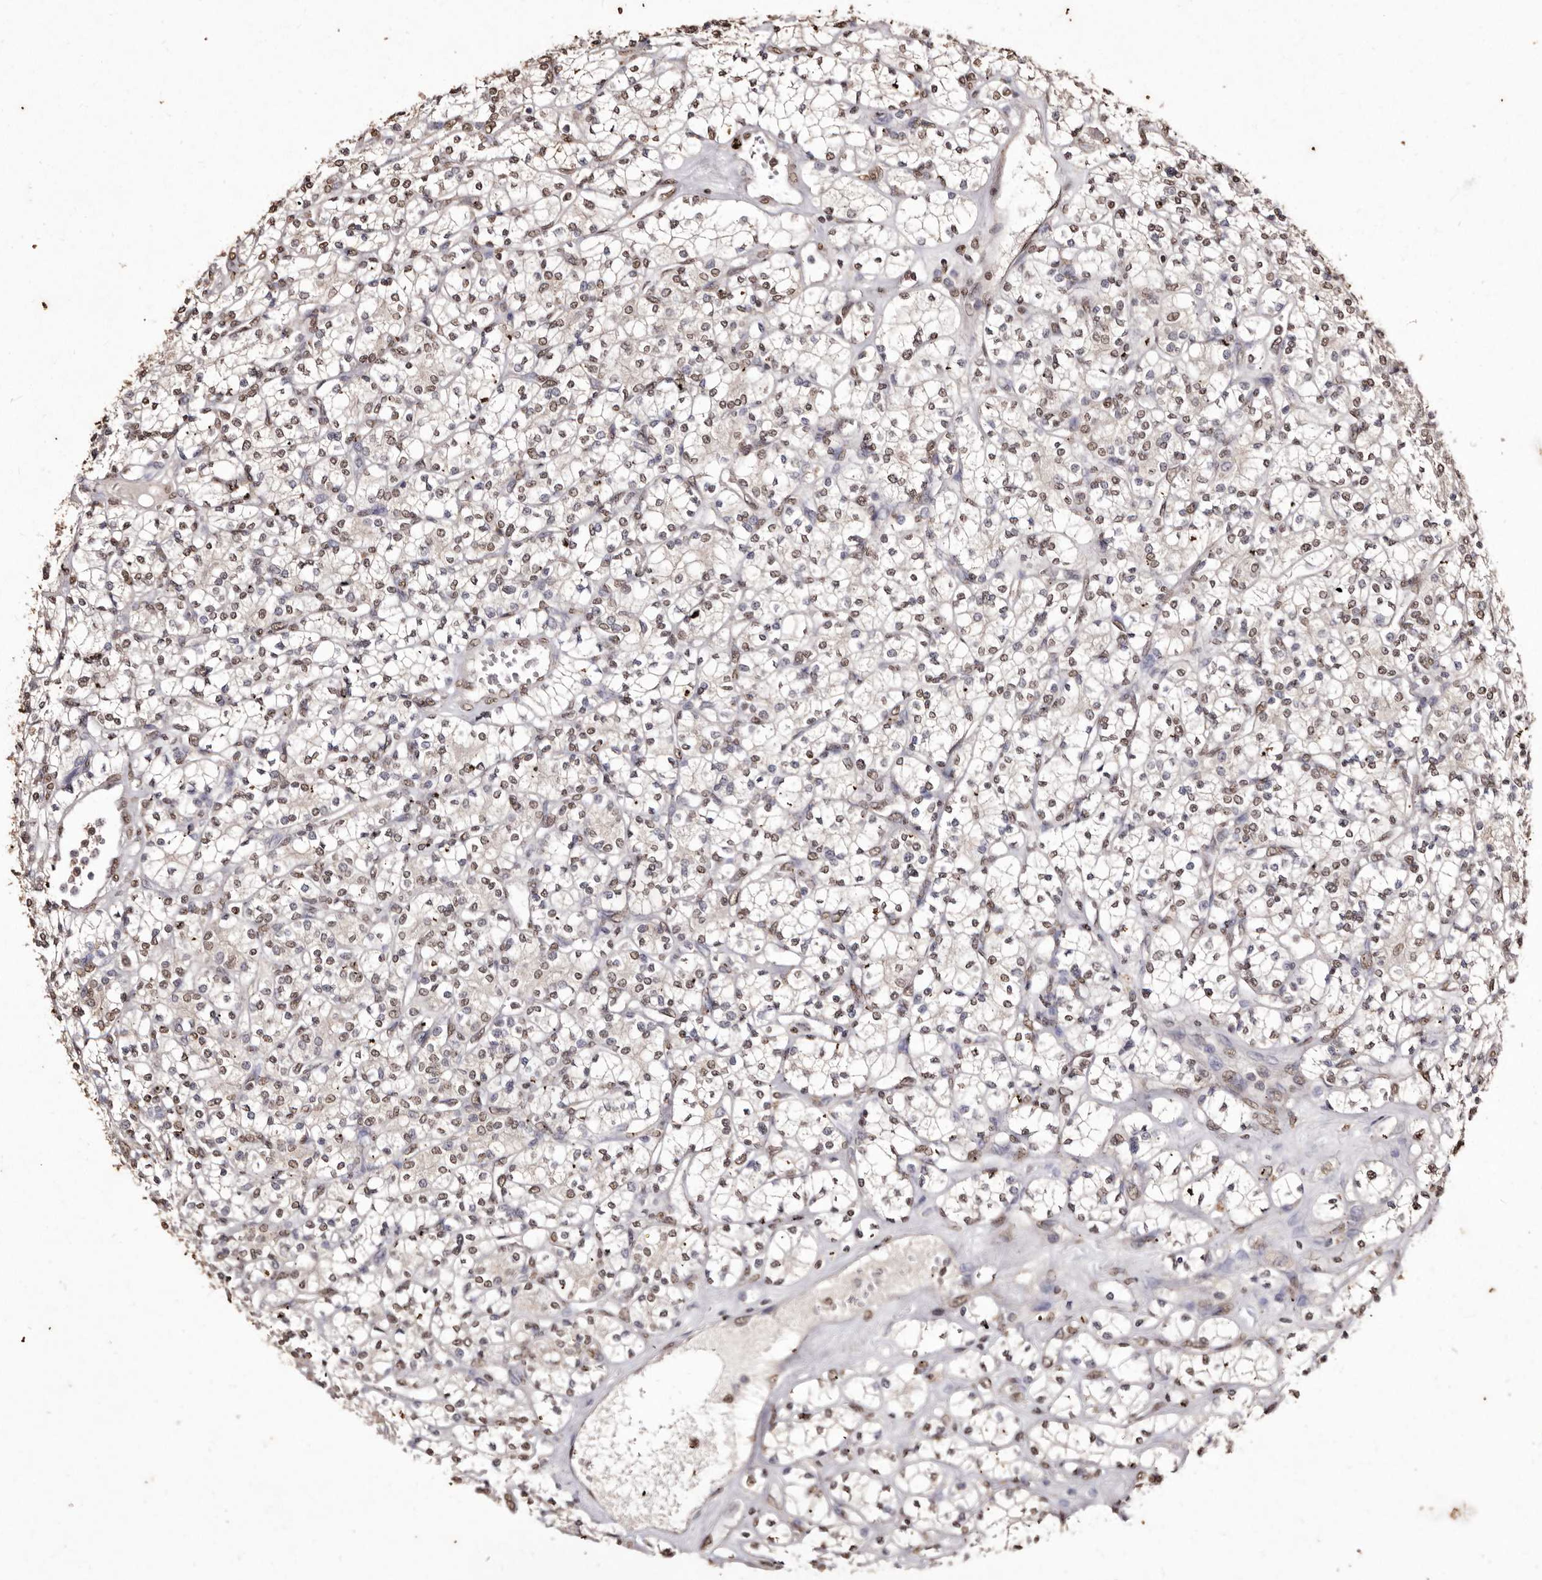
{"staining": {"intensity": "moderate", "quantity": ">75%", "location": "nuclear"}, "tissue": "renal cancer", "cell_type": "Tumor cells", "image_type": "cancer", "snomed": [{"axis": "morphology", "description": "Adenocarcinoma, NOS"}, {"axis": "topography", "description": "Kidney"}], "caption": "A high-resolution photomicrograph shows immunohistochemistry (IHC) staining of renal cancer (adenocarcinoma), which reveals moderate nuclear staining in about >75% of tumor cells. (DAB (3,3'-diaminobenzidine) IHC with brightfield microscopy, high magnification).", "gene": "ERBB4", "patient": {"sex": "male", "age": 77}}